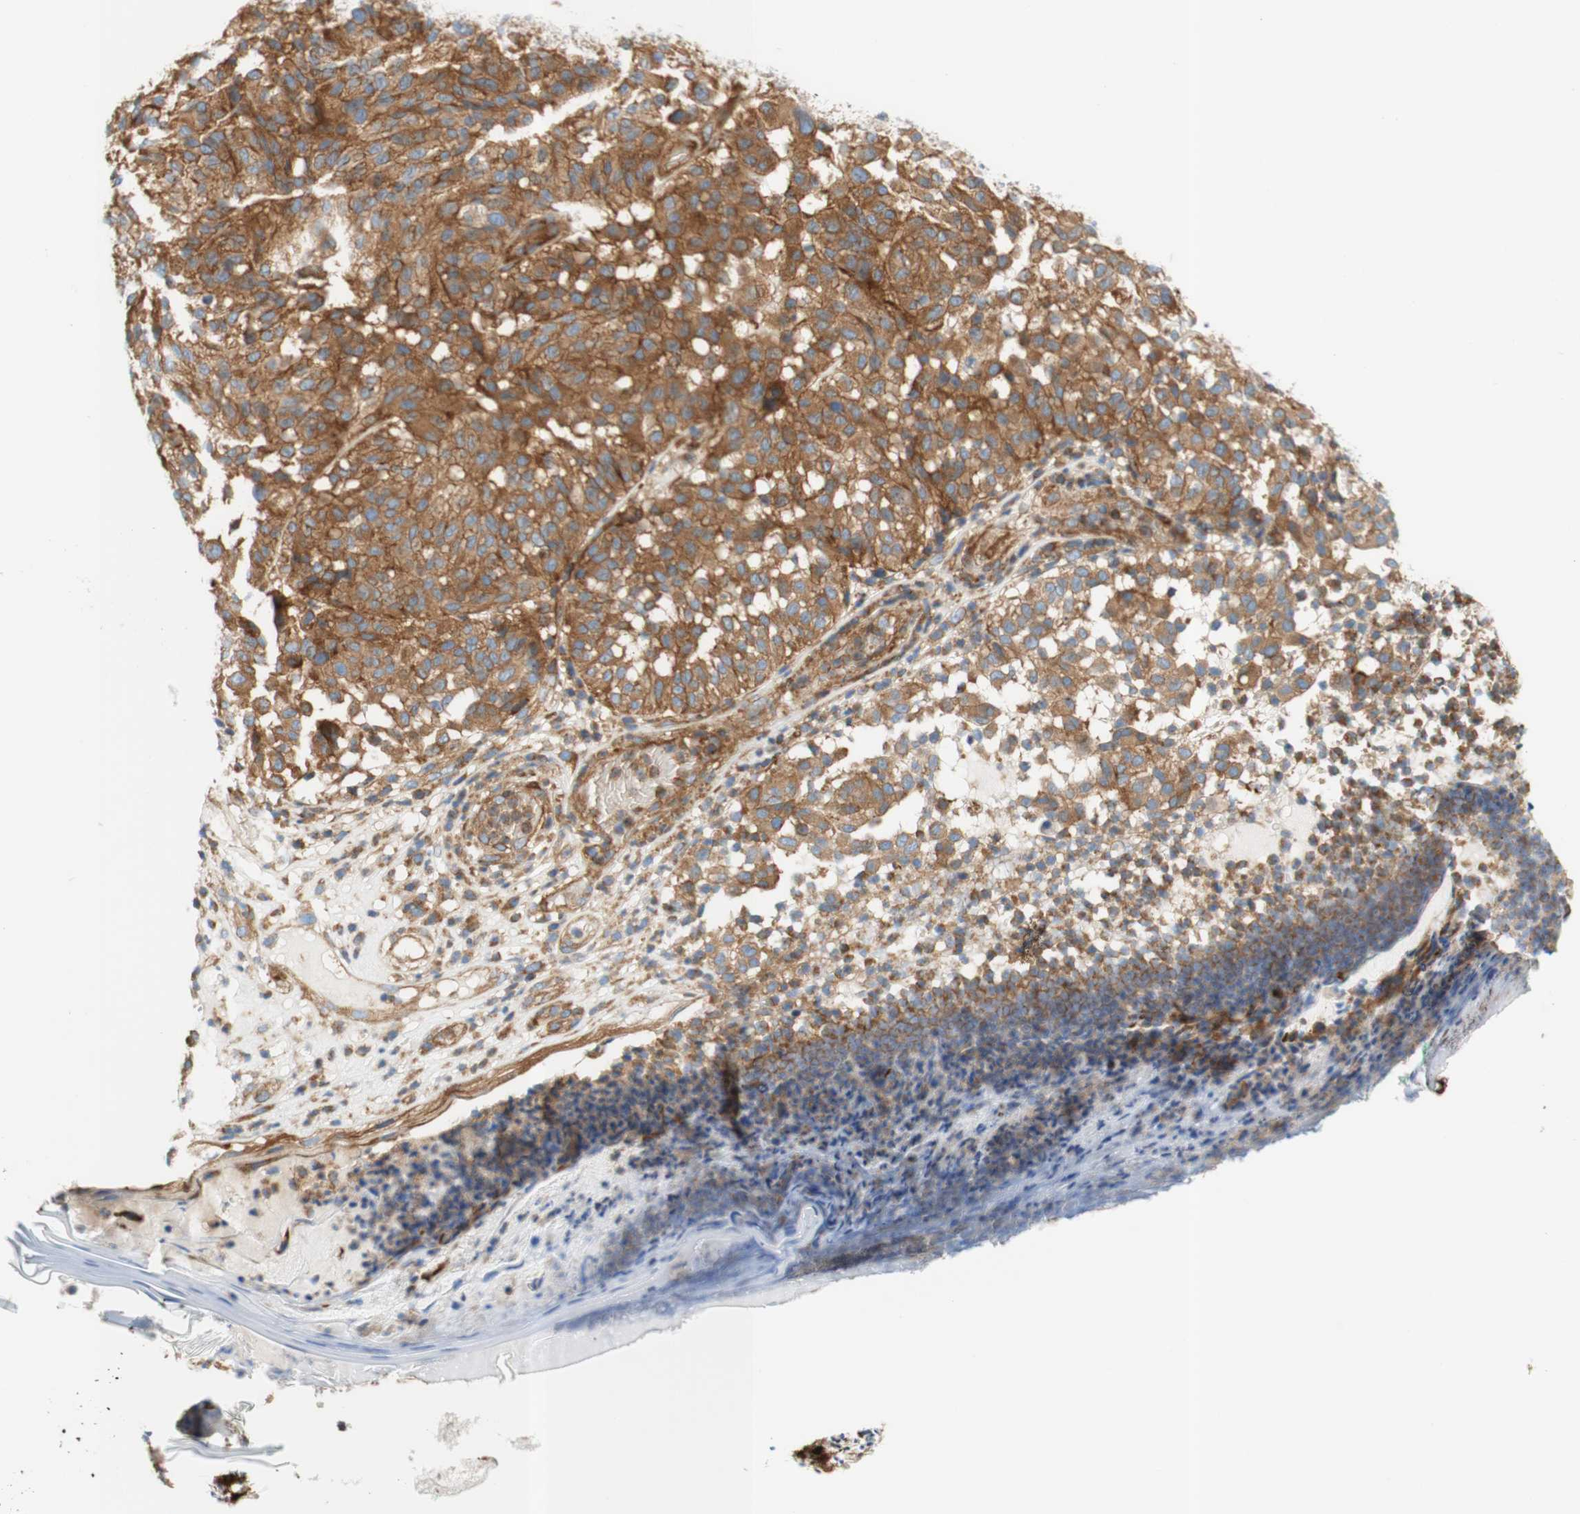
{"staining": {"intensity": "moderate", "quantity": ">75%", "location": "cytoplasmic/membranous"}, "tissue": "melanoma", "cell_type": "Tumor cells", "image_type": "cancer", "snomed": [{"axis": "morphology", "description": "Malignant melanoma, NOS"}, {"axis": "topography", "description": "Skin"}], "caption": "An IHC image of neoplastic tissue is shown. Protein staining in brown shows moderate cytoplasmic/membranous positivity in melanoma within tumor cells. The protein of interest is stained brown, and the nuclei are stained in blue (DAB IHC with brightfield microscopy, high magnification).", "gene": "STOM", "patient": {"sex": "female", "age": 46}}